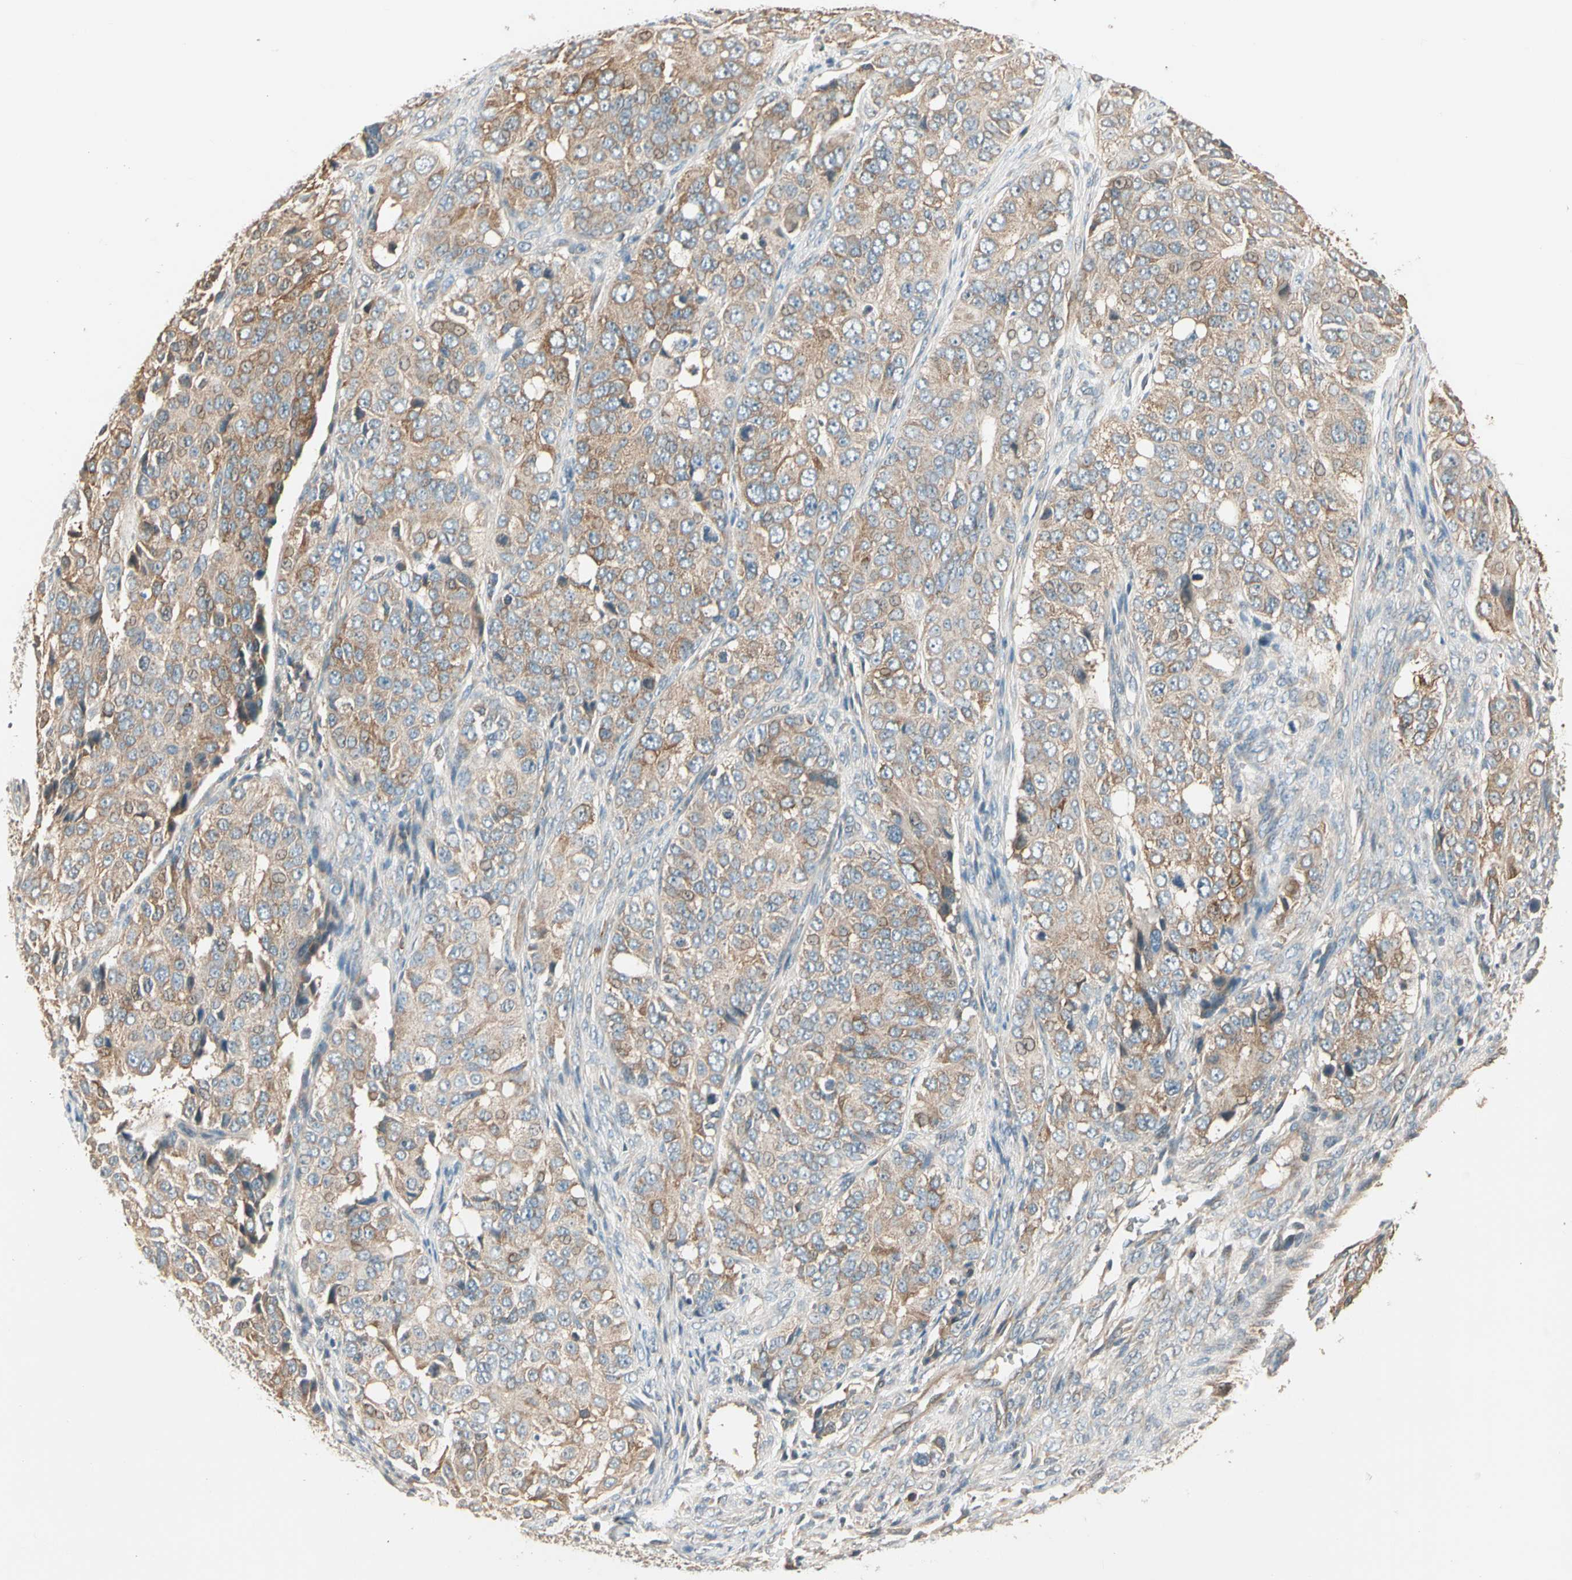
{"staining": {"intensity": "moderate", "quantity": ">75%", "location": "cytoplasmic/membranous"}, "tissue": "ovarian cancer", "cell_type": "Tumor cells", "image_type": "cancer", "snomed": [{"axis": "morphology", "description": "Carcinoma, endometroid"}, {"axis": "topography", "description": "Ovary"}], "caption": "Ovarian cancer stained for a protein (brown) demonstrates moderate cytoplasmic/membranous positive expression in approximately >75% of tumor cells.", "gene": "TNFRSF21", "patient": {"sex": "female", "age": 51}}